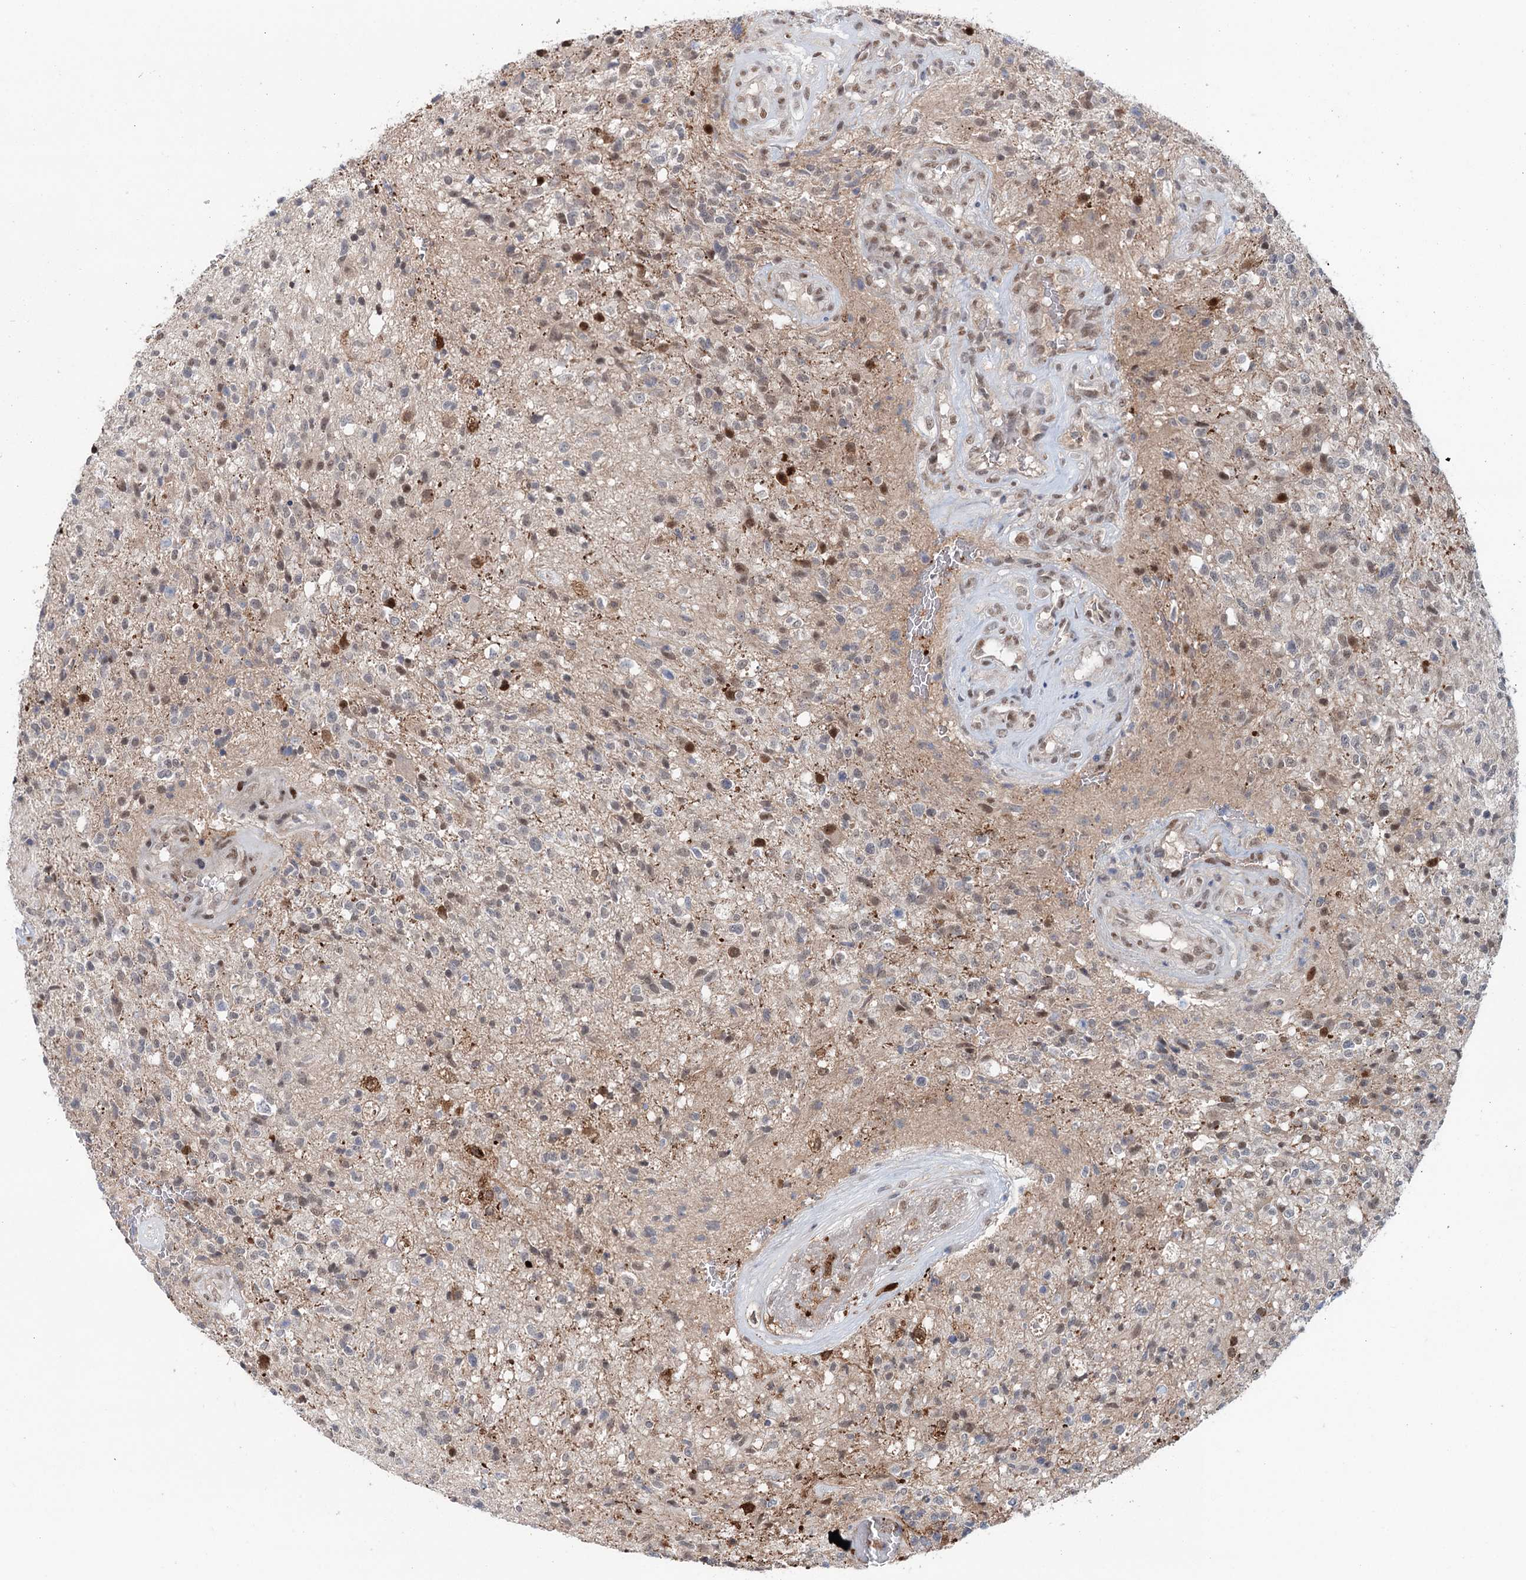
{"staining": {"intensity": "negative", "quantity": "none", "location": "none"}, "tissue": "glioma", "cell_type": "Tumor cells", "image_type": "cancer", "snomed": [{"axis": "morphology", "description": "Glioma, malignant, High grade"}, {"axis": "topography", "description": "Brain"}], "caption": "Protein analysis of high-grade glioma (malignant) shows no significant staining in tumor cells. (Stains: DAB IHC with hematoxylin counter stain, Microscopy: brightfield microscopy at high magnification).", "gene": "FAM53A", "patient": {"sex": "male", "age": 56}}